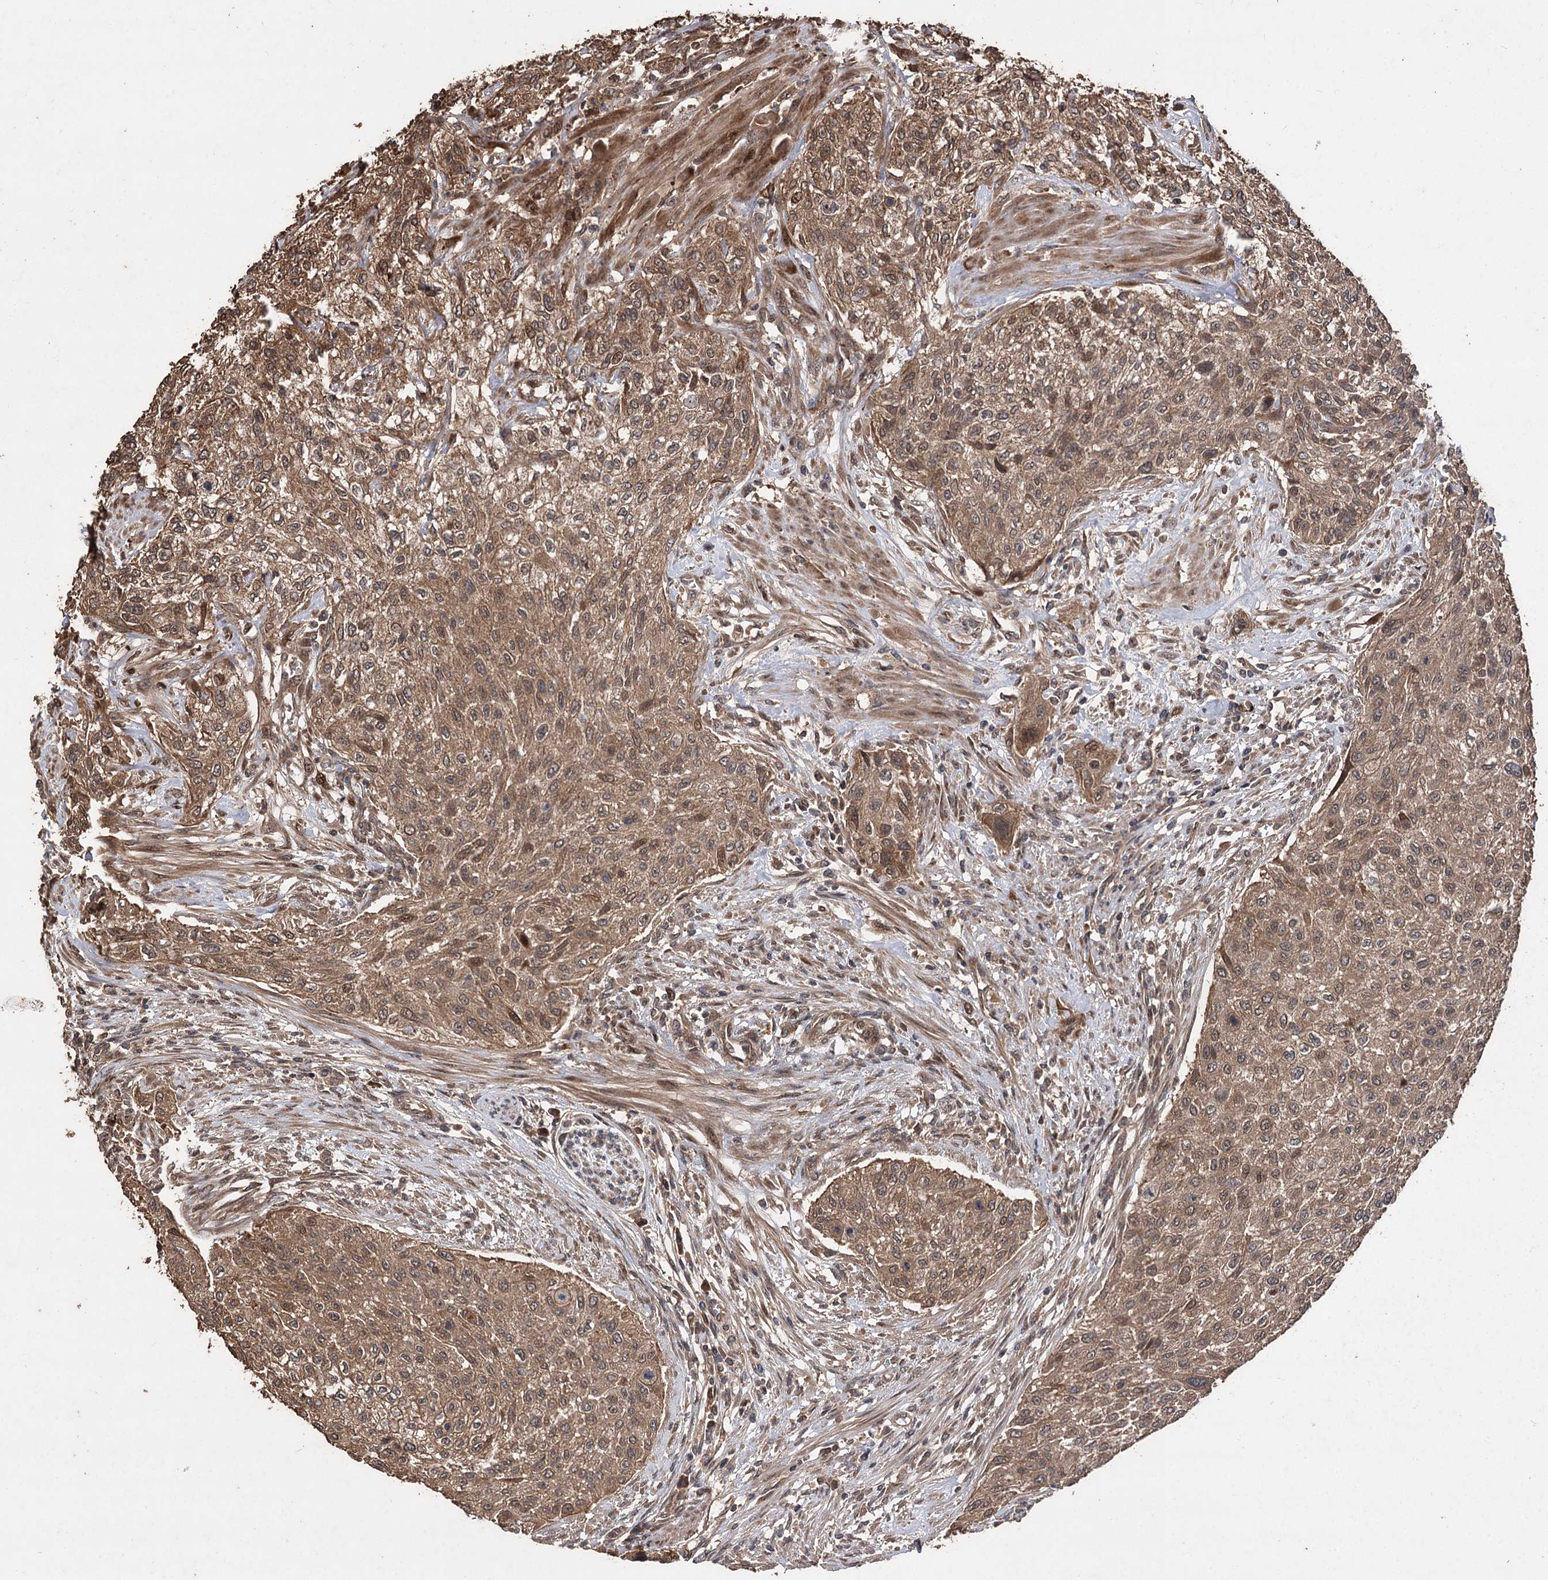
{"staining": {"intensity": "moderate", "quantity": ">75%", "location": "cytoplasmic/membranous,nuclear"}, "tissue": "urothelial cancer", "cell_type": "Tumor cells", "image_type": "cancer", "snomed": [{"axis": "morphology", "description": "Urothelial carcinoma, High grade"}, {"axis": "topography", "description": "Urinary bladder"}], "caption": "Immunohistochemistry (DAB) staining of human urothelial carcinoma (high-grade) demonstrates moderate cytoplasmic/membranous and nuclear protein expression in about >75% of tumor cells.", "gene": "RASSF3", "patient": {"sex": "male", "age": 35}}